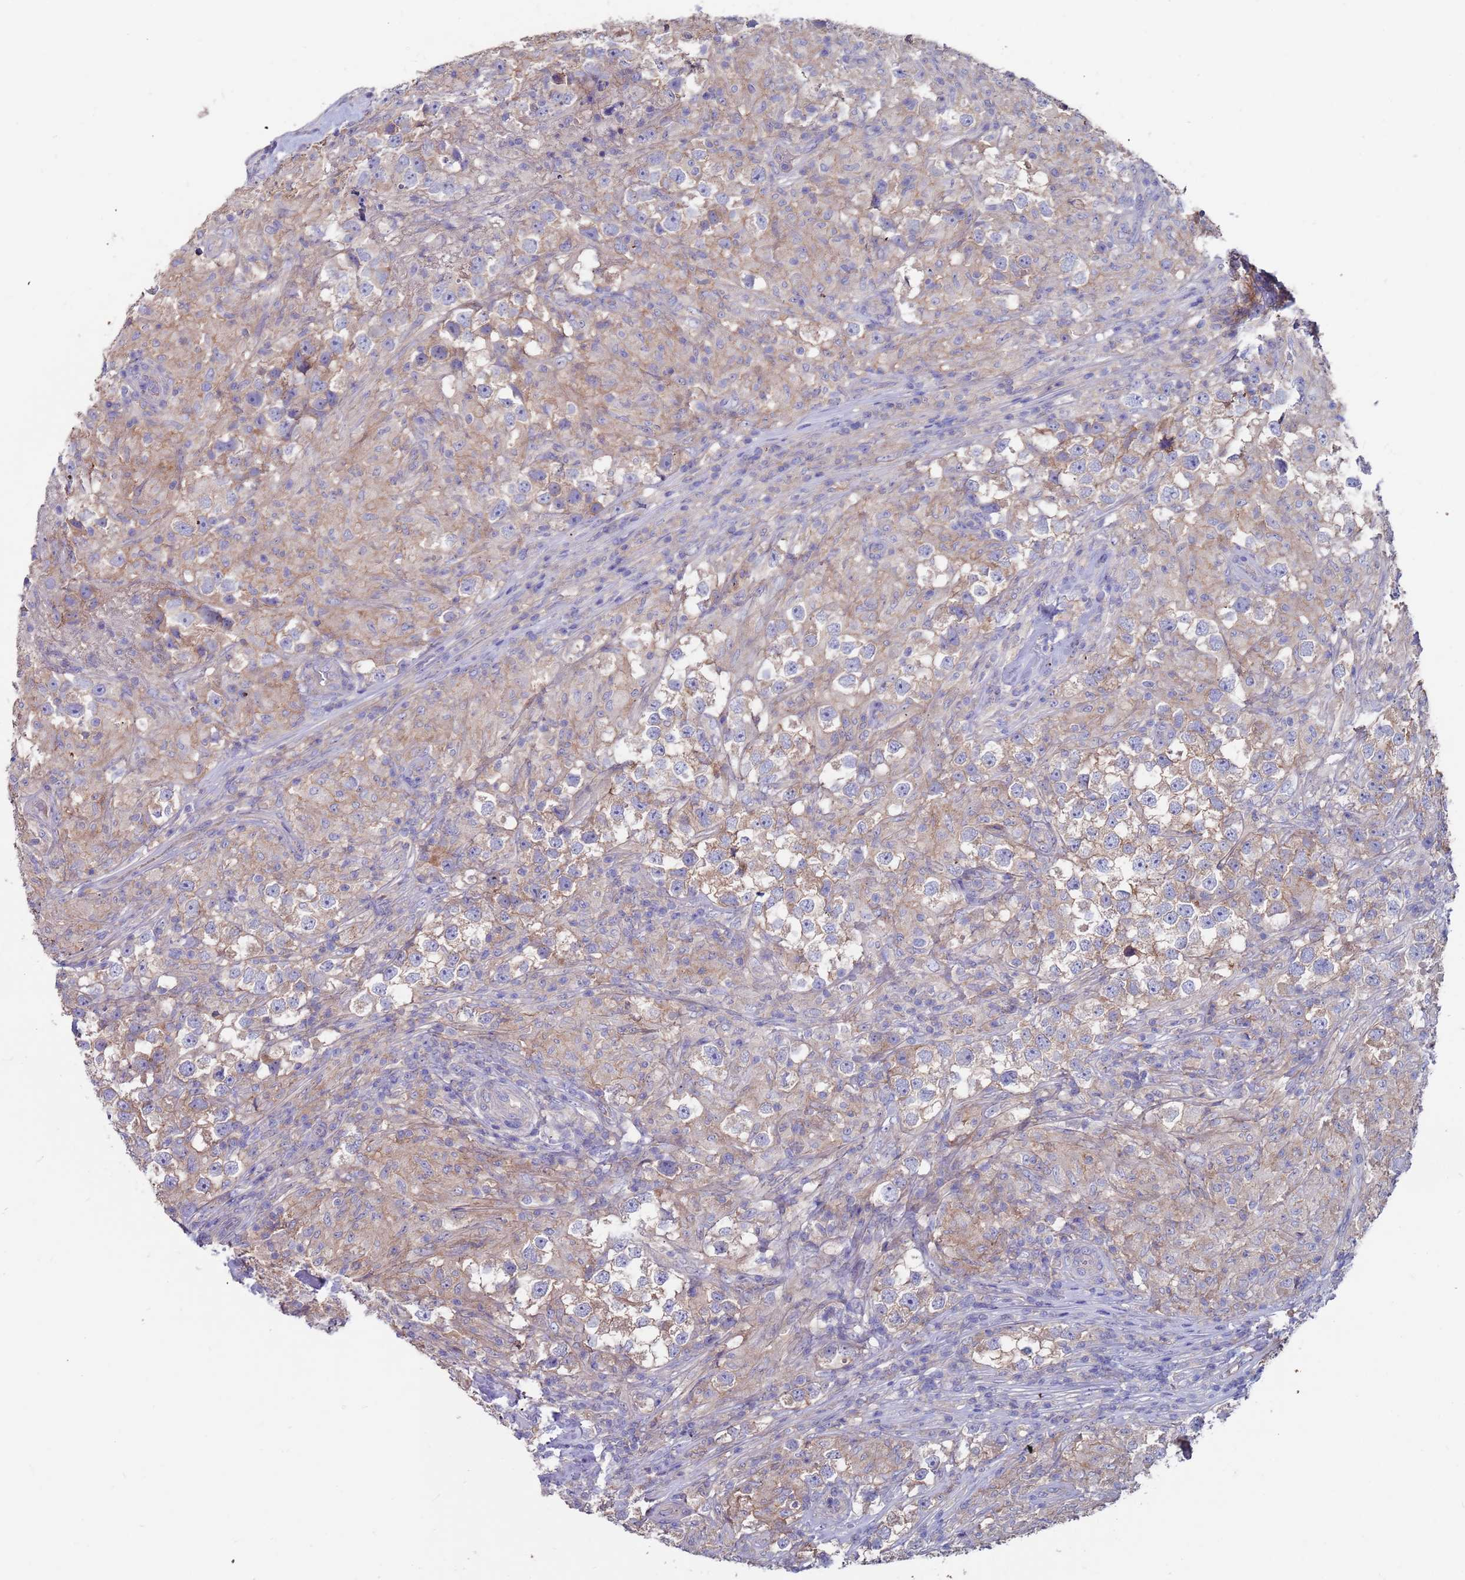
{"staining": {"intensity": "weak", "quantity": "25%-75%", "location": "cytoplasmic/membranous"}, "tissue": "testis cancer", "cell_type": "Tumor cells", "image_type": "cancer", "snomed": [{"axis": "morphology", "description": "Seminoma, NOS"}, {"axis": "topography", "description": "Testis"}], "caption": "Immunohistochemistry (DAB (3,3'-diaminobenzidine)) staining of testis cancer exhibits weak cytoplasmic/membranous protein staining in about 25%-75% of tumor cells. (DAB = brown stain, brightfield microscopy at high magnification).", "gene": "KRTCAP3", "patient": {"sex": "male", "age": 46}}